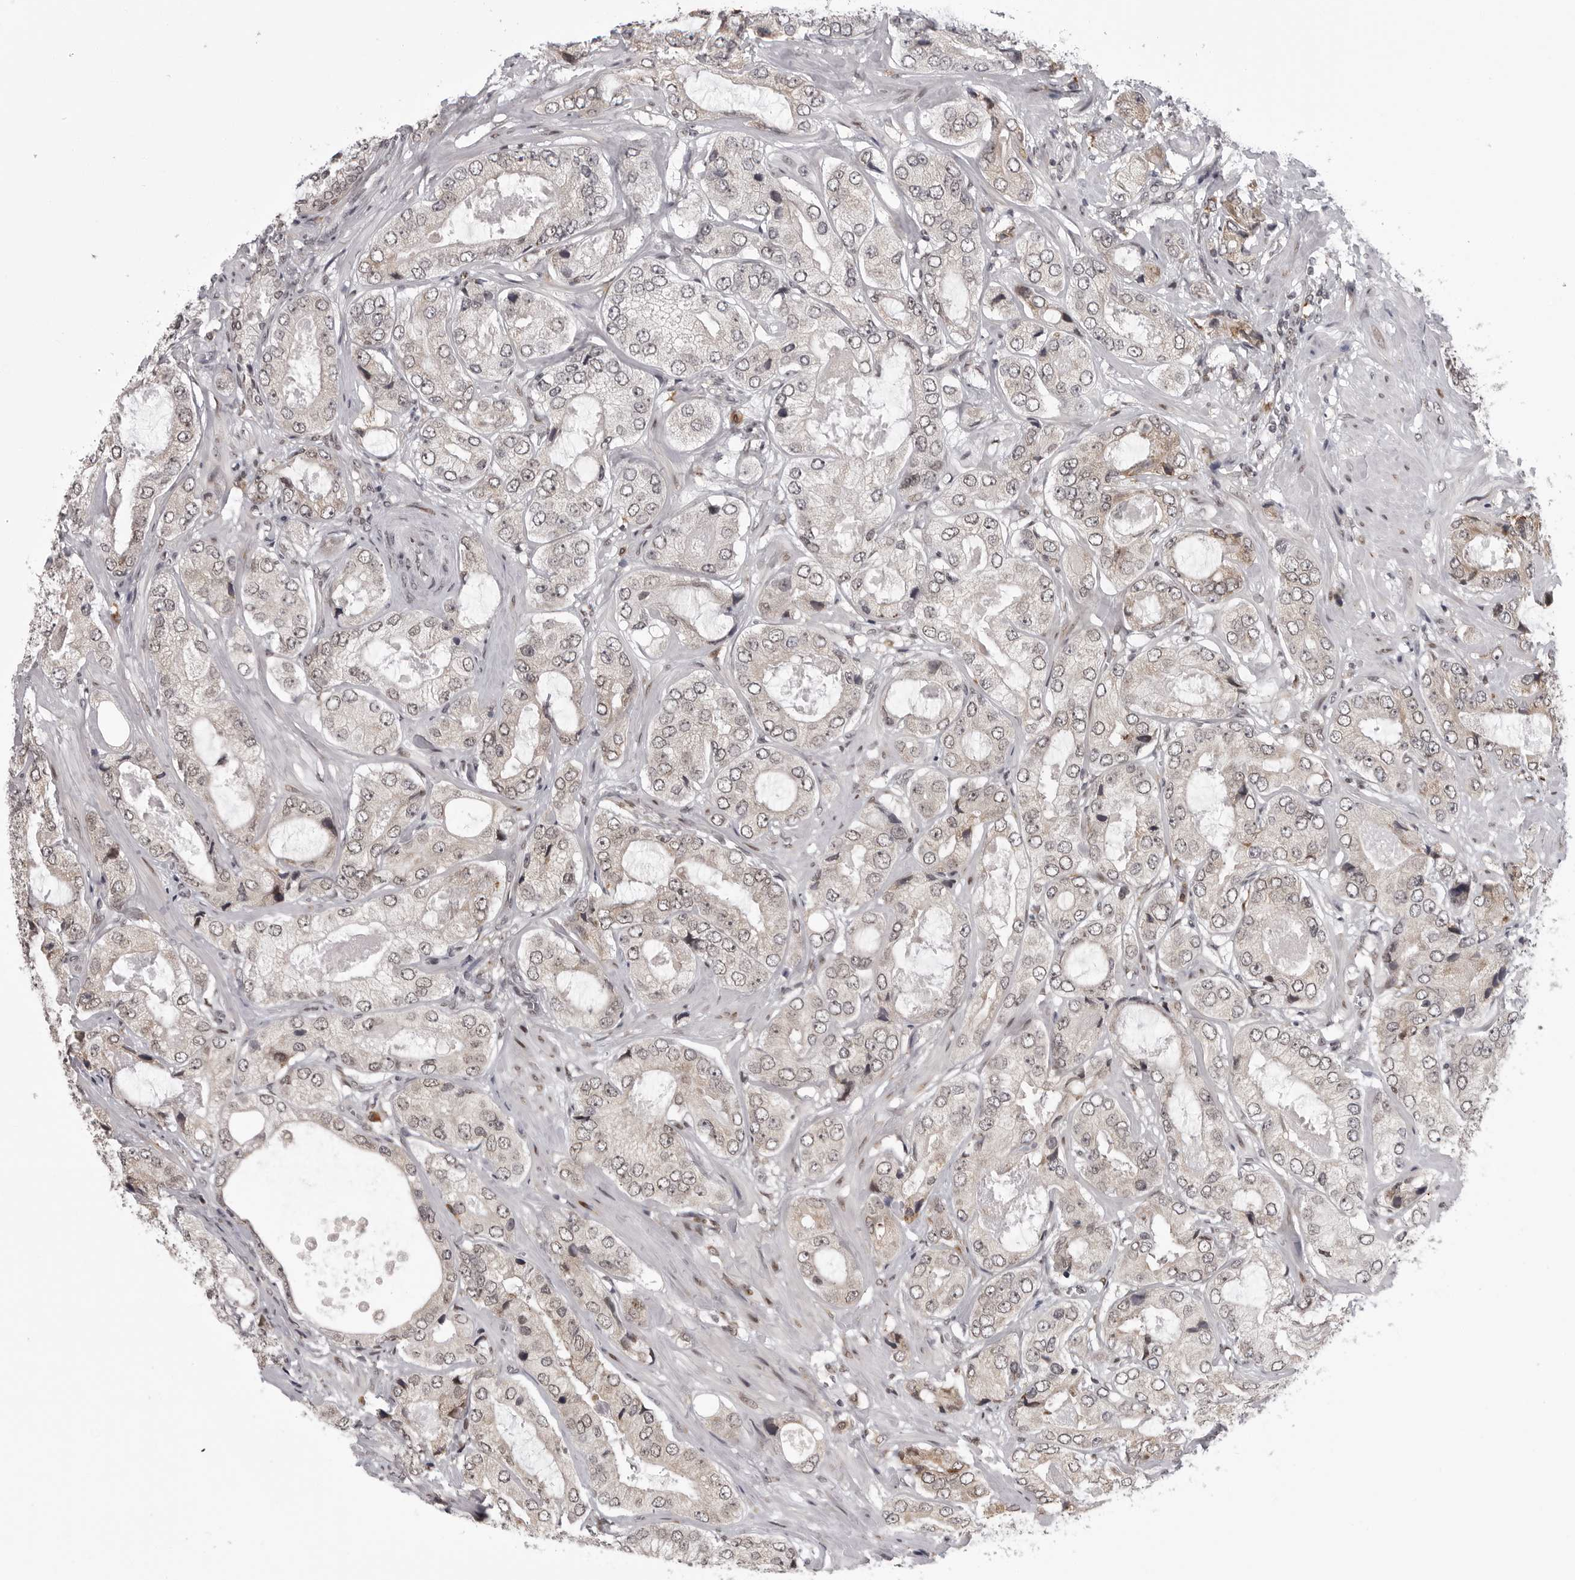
{"staining": {"intensity": "weak", "quantity": "<25%", "location": "nuclear"}, "tissue": "prostate cancer", "cell_type": "Tumor cells", "image_type": "cancer", "snomed": [{"axis": "morphology", "description": "Adenocarcinoma, High grade"}, {"axis": "topography", "description": "Prostate"}], "caption": "A micrograph of prostate cancer stained for a protein exhibits no brown staining in tumor cells.", "gene": "PRDM10", "patient": {"sex": "male", "age": 59}}